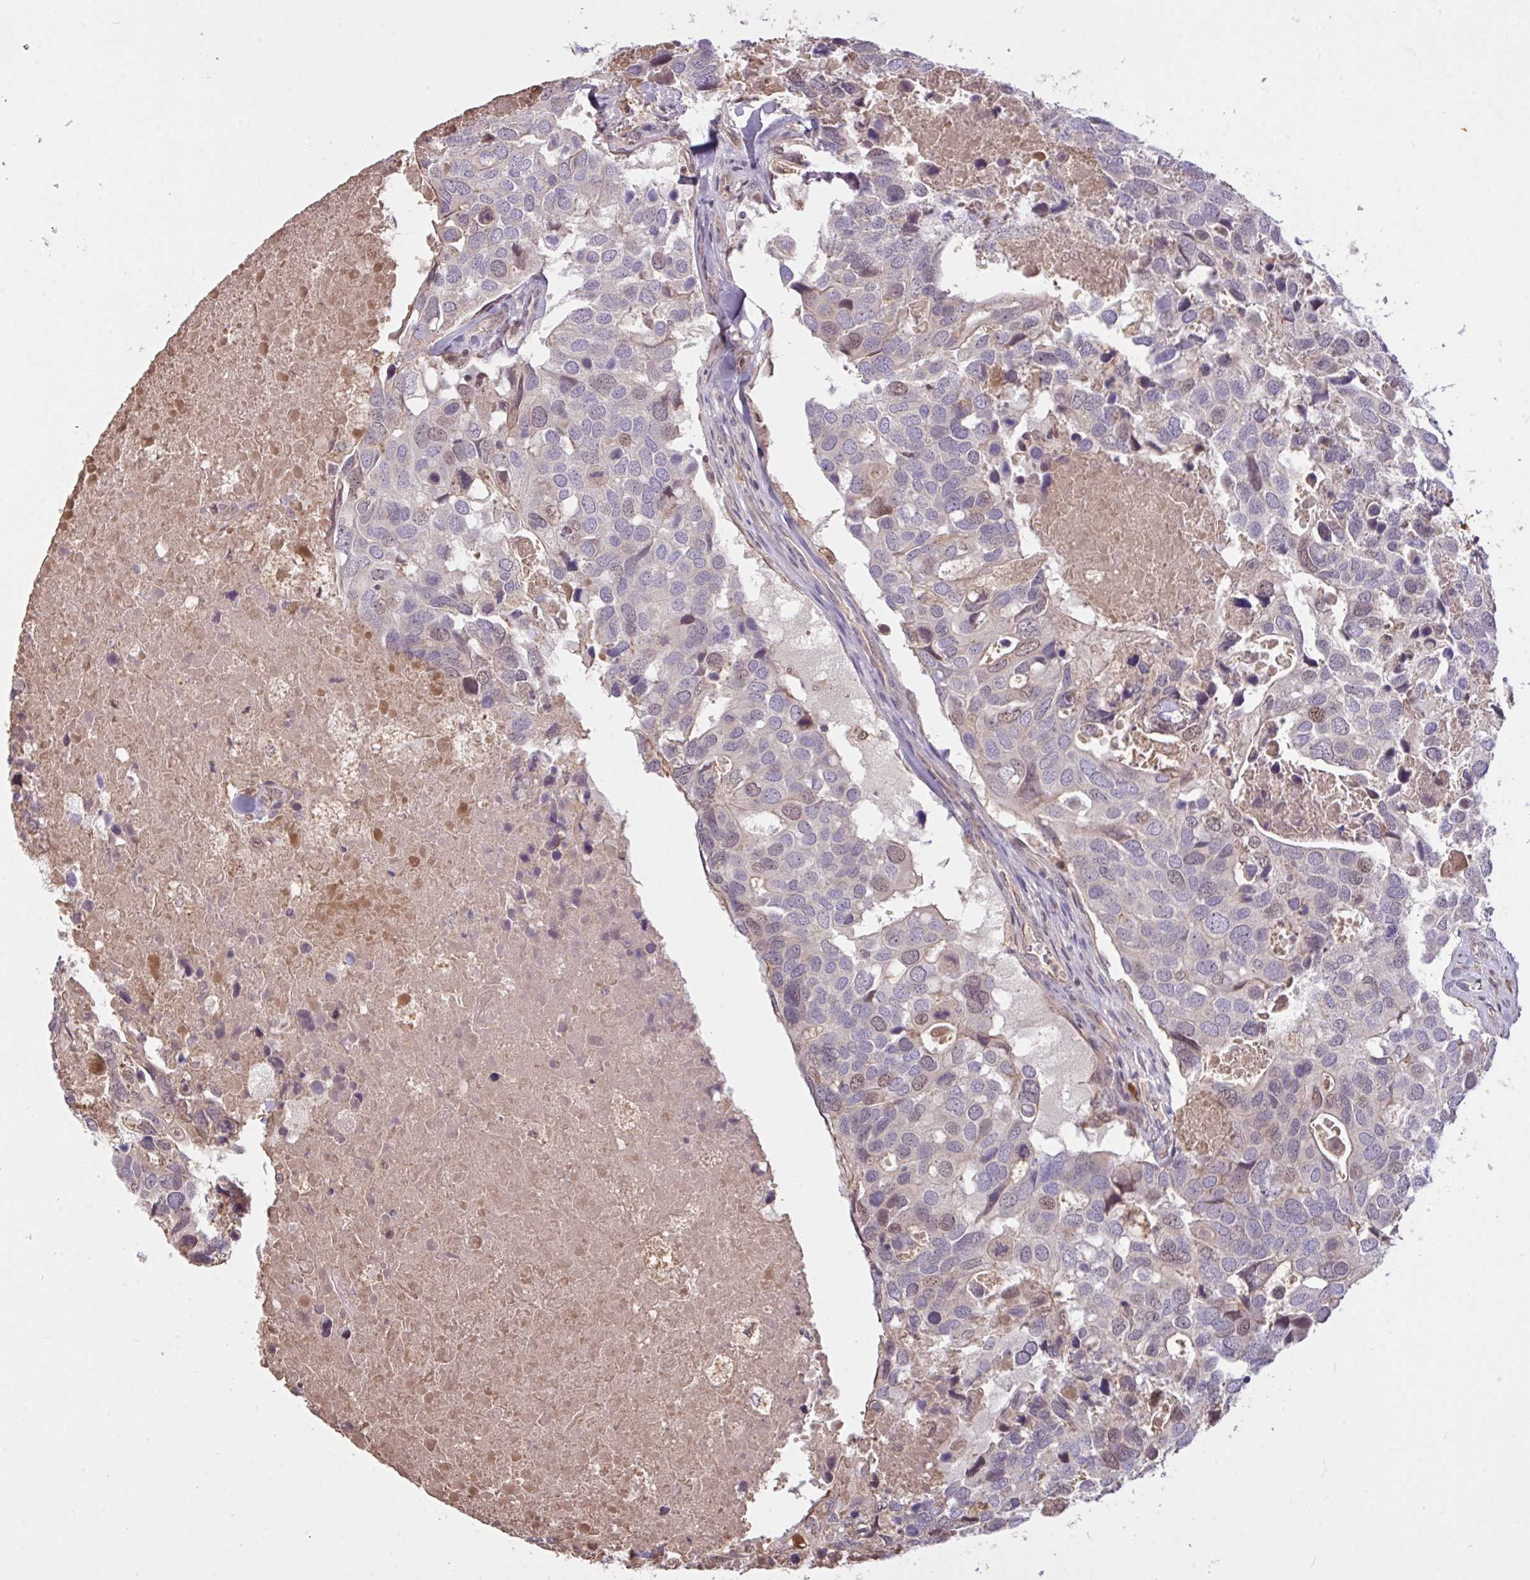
{"staining": {"intensity": "weak", "quantity": "<25%", "location": "nuclear"}, "tissue": "breast cancer", "cell_type": "Tumor cells", "image_type": "cancer", "snomed": [{"axis": "morphology", "description": "Duct carcinoma"}, {"axis": "topography", "description": "Breast"}], "caption": "Protein analysis of breast intraductal carcinoma reveals no significant expression in tumor cells.", "gene": "FCER1A", "patient": {"sex": "female", "age": 83}}